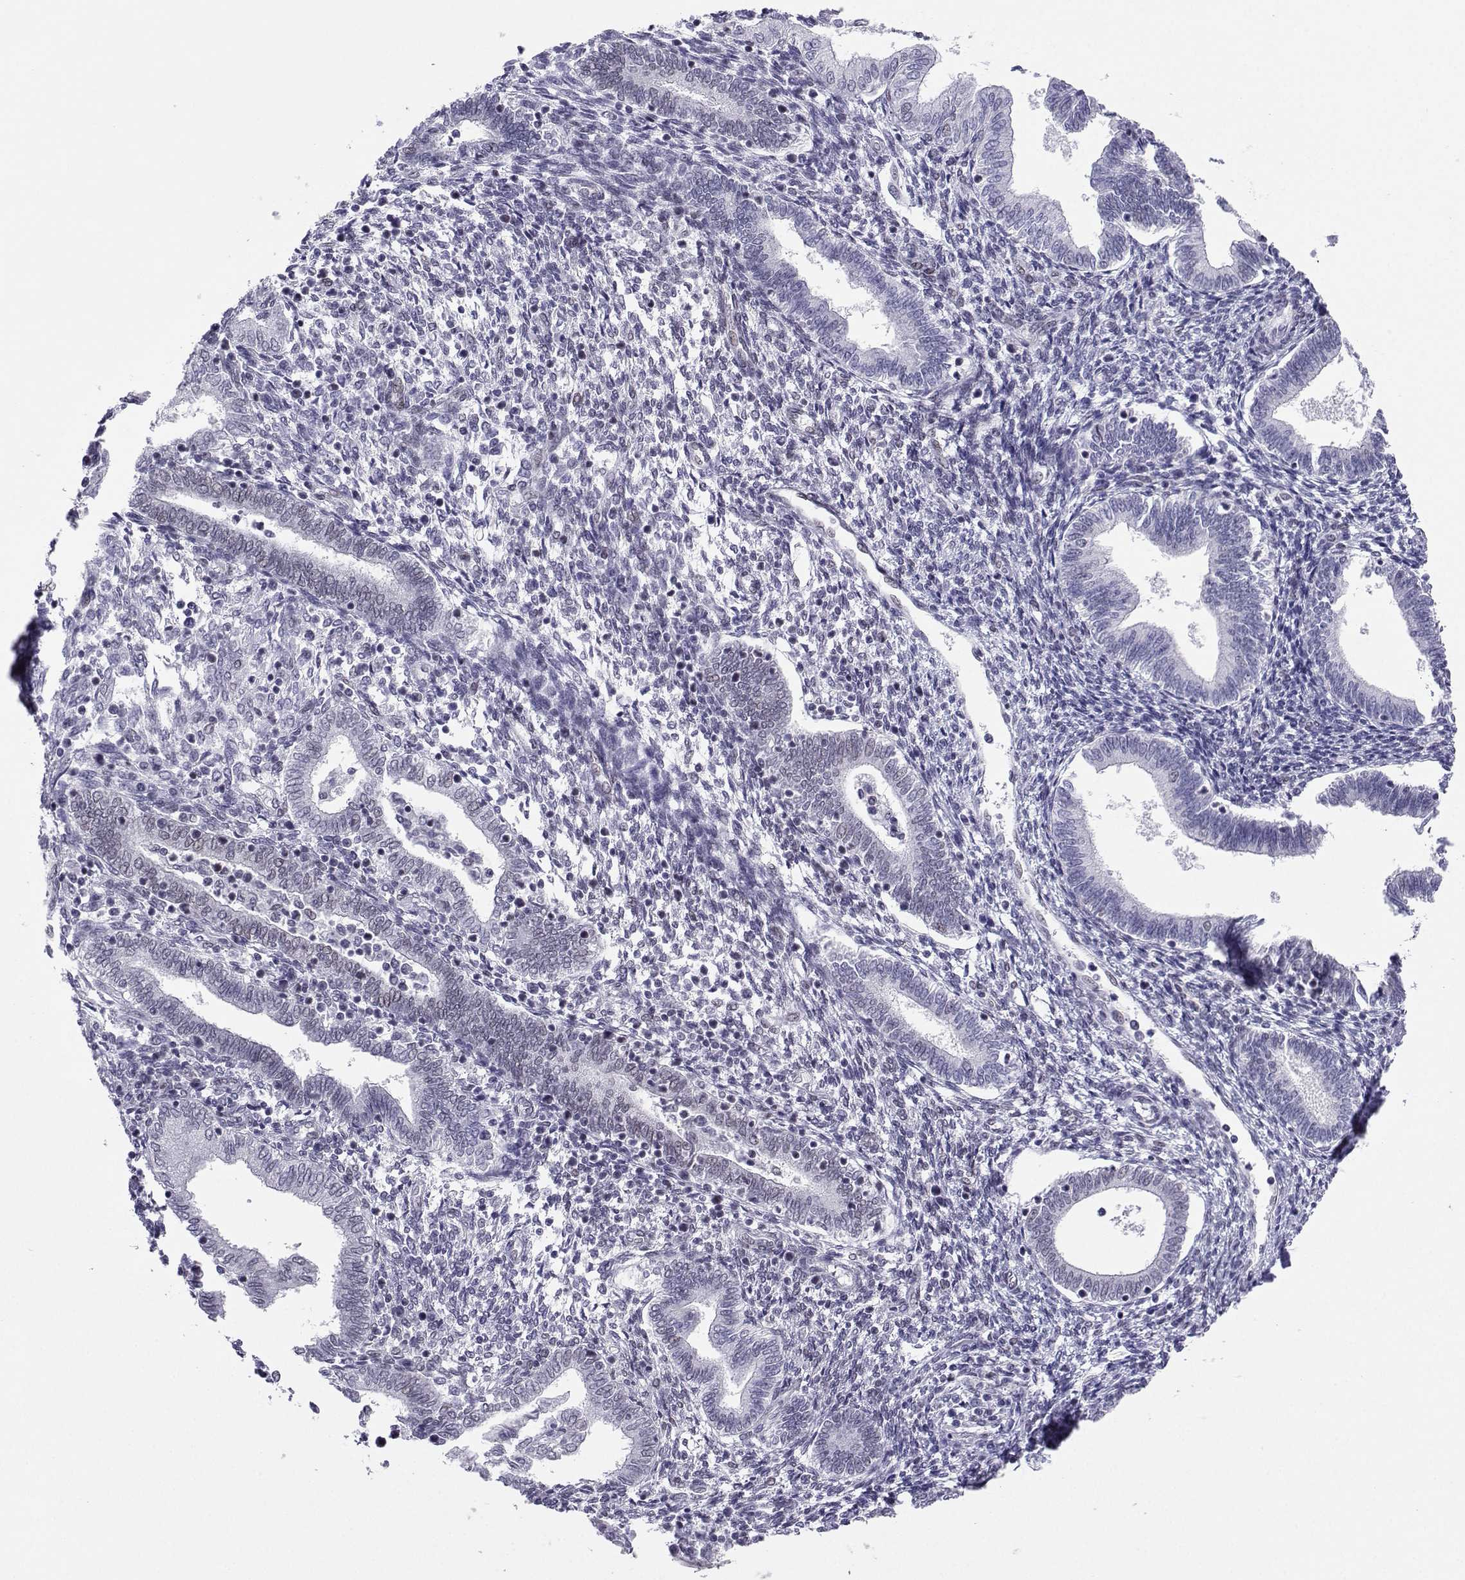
{"staining": {"intensity": "negative", "quantity": "none", "location": "none"}, "tissue": "endometrium", "cell_type": "Cells in endometrial stroma", "image_type": "normal", "snomed": [{"axis": "morphology", "description": "Normal tissue, NOS"}, {"axis": "topography", "description": "Endometrium"}], "caption": "DAB (3,3'-diaminobenzidine) immunohistochemical staining of normal human endometrium exhibits no significant staining in cells in endometrial stroma. (IHC, brightfield microscopy, high magnification).", "gene": "LORICRIN", "patient": {"sex": "female", "age": 42}}